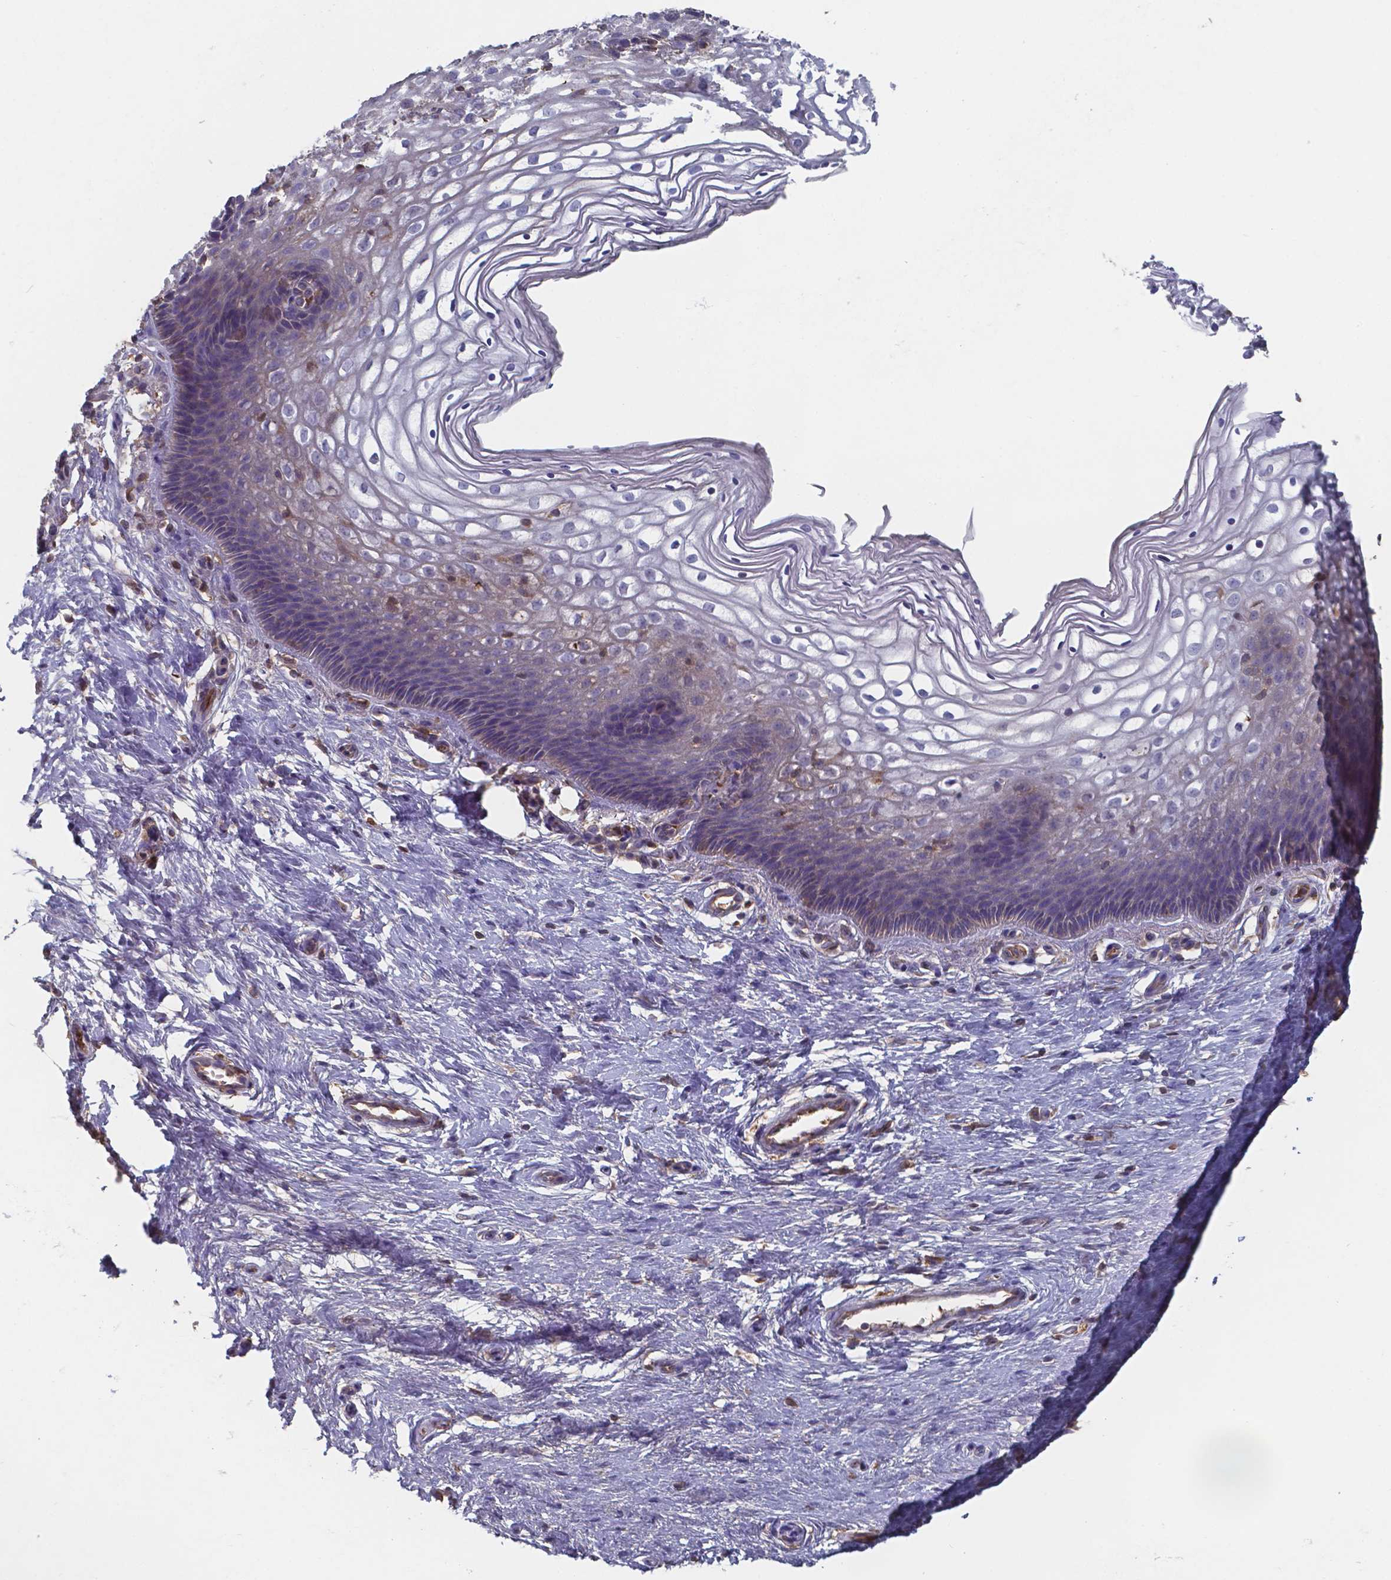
{"staining": {"intensity": "negative", "quantity": "none", "location": "none"}, "tissue": "cervix", "cell_type": "Glandular cells", "image_type": "normal", "snomed": [{"axis": "morphology", "description": "Normal tissue, NOS"}, {"axis": "topography", "description": "Cervix"}], "caption": "DAB (3,3'-diaminobenzidine) immunohistochemical staining of benign cervix shows no significant expression in glandular cells.", "gene": "BTBD17", "patient": {"sex": "female", "age": 34}}